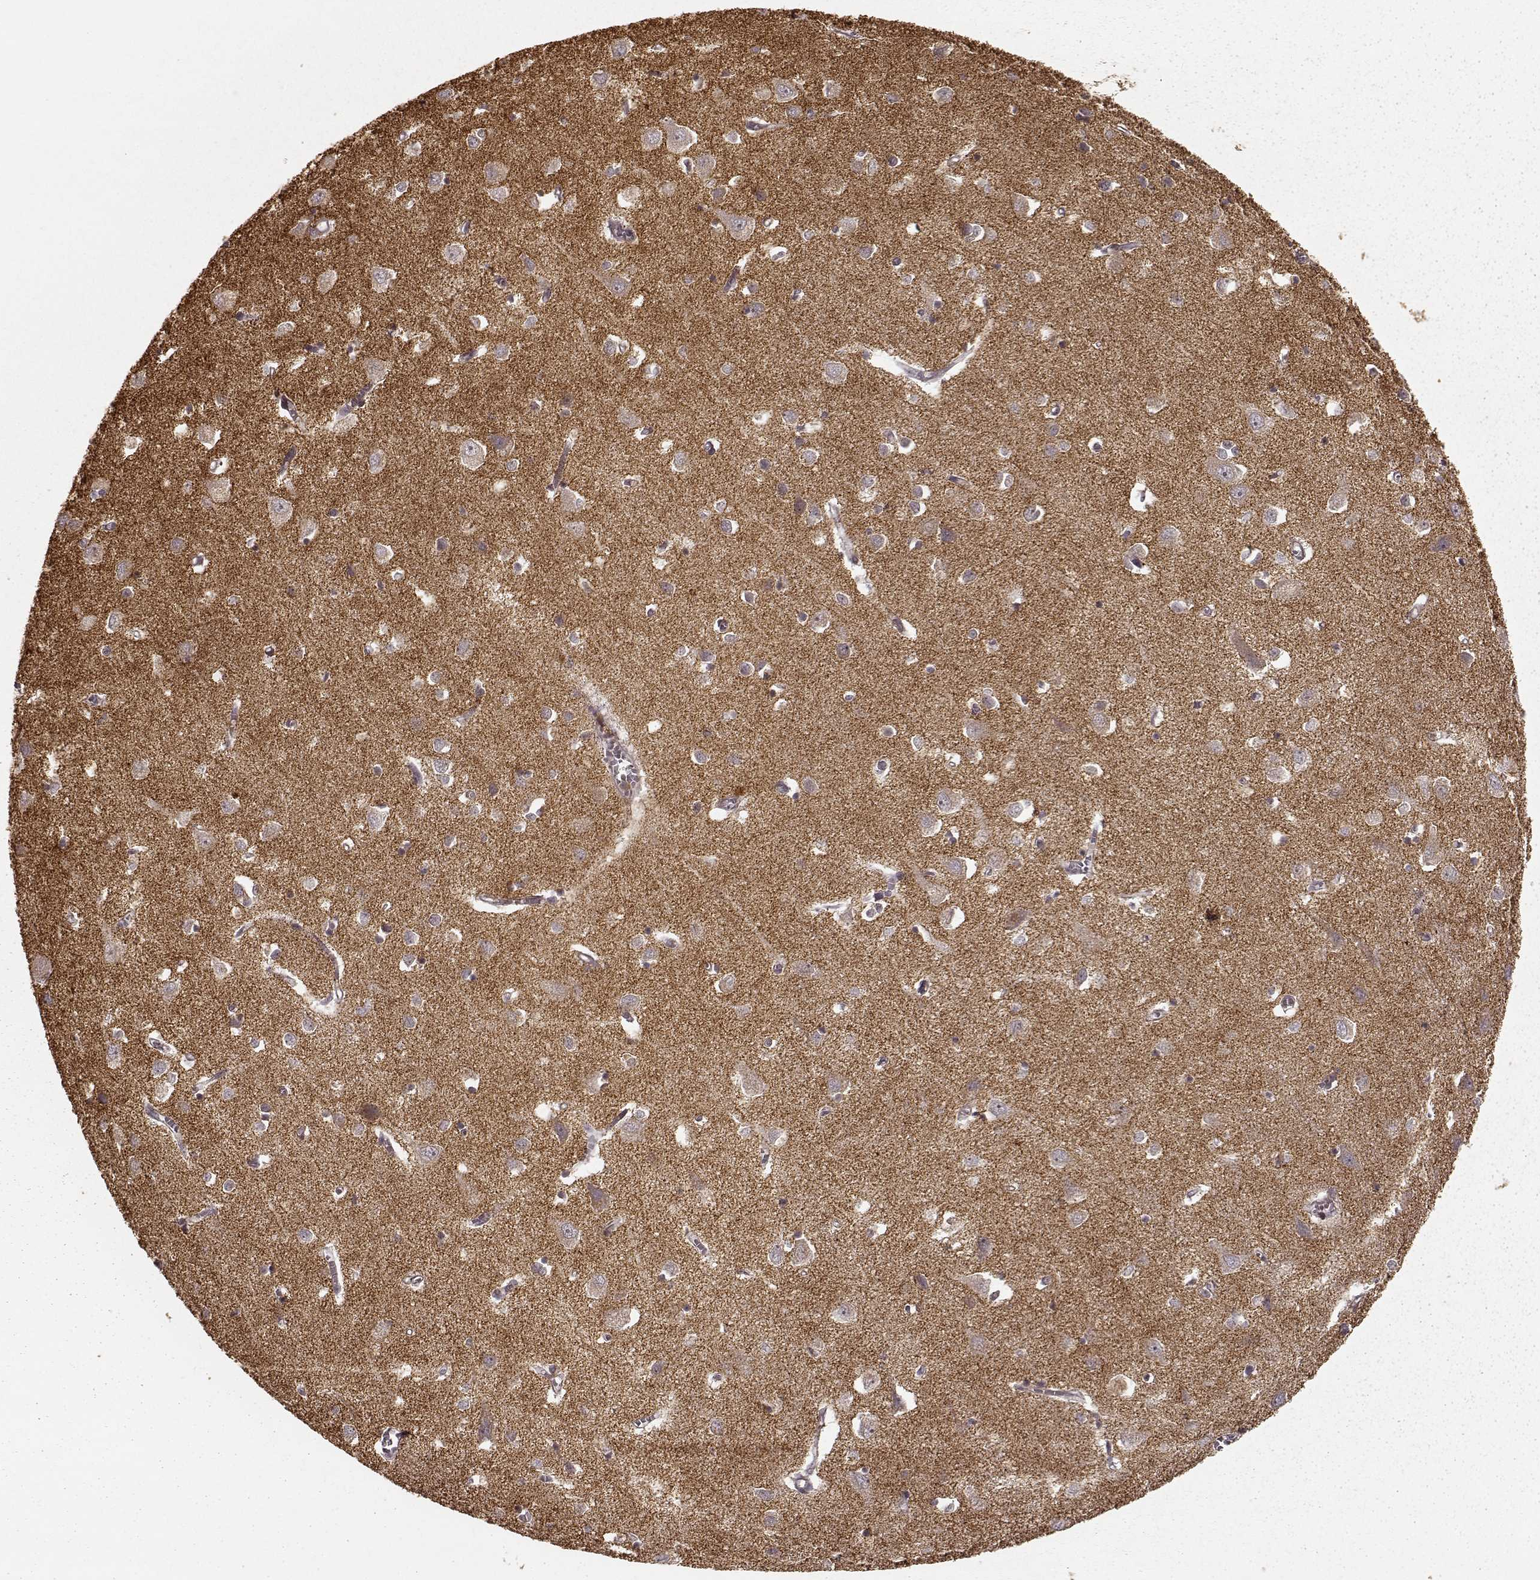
{"staining": {"intensity": "negative", "quantity": "none", "location": "none"}, "tissue": "cerebral cortex", "cell_type": "Endothelial cells", "image_type": "normal", "snomed": [{"axis": "morphology", "description": "Normal tissue, NOS"}, {"axis": "topography", "description": "Cerebral cortex"}], "caption": "IHC photomicrograph of unremarkable cerebral cortex stained for a protein (brown), which exhibits no expression in endothelial cells. The staining is performed using DAB (3,3'-diaminobenzidine) brown chromogen with nuclei counter-stained in using hematoxylin.", "gene": "SLC12A9", "patient": {"sex": "male", "age": 70}}